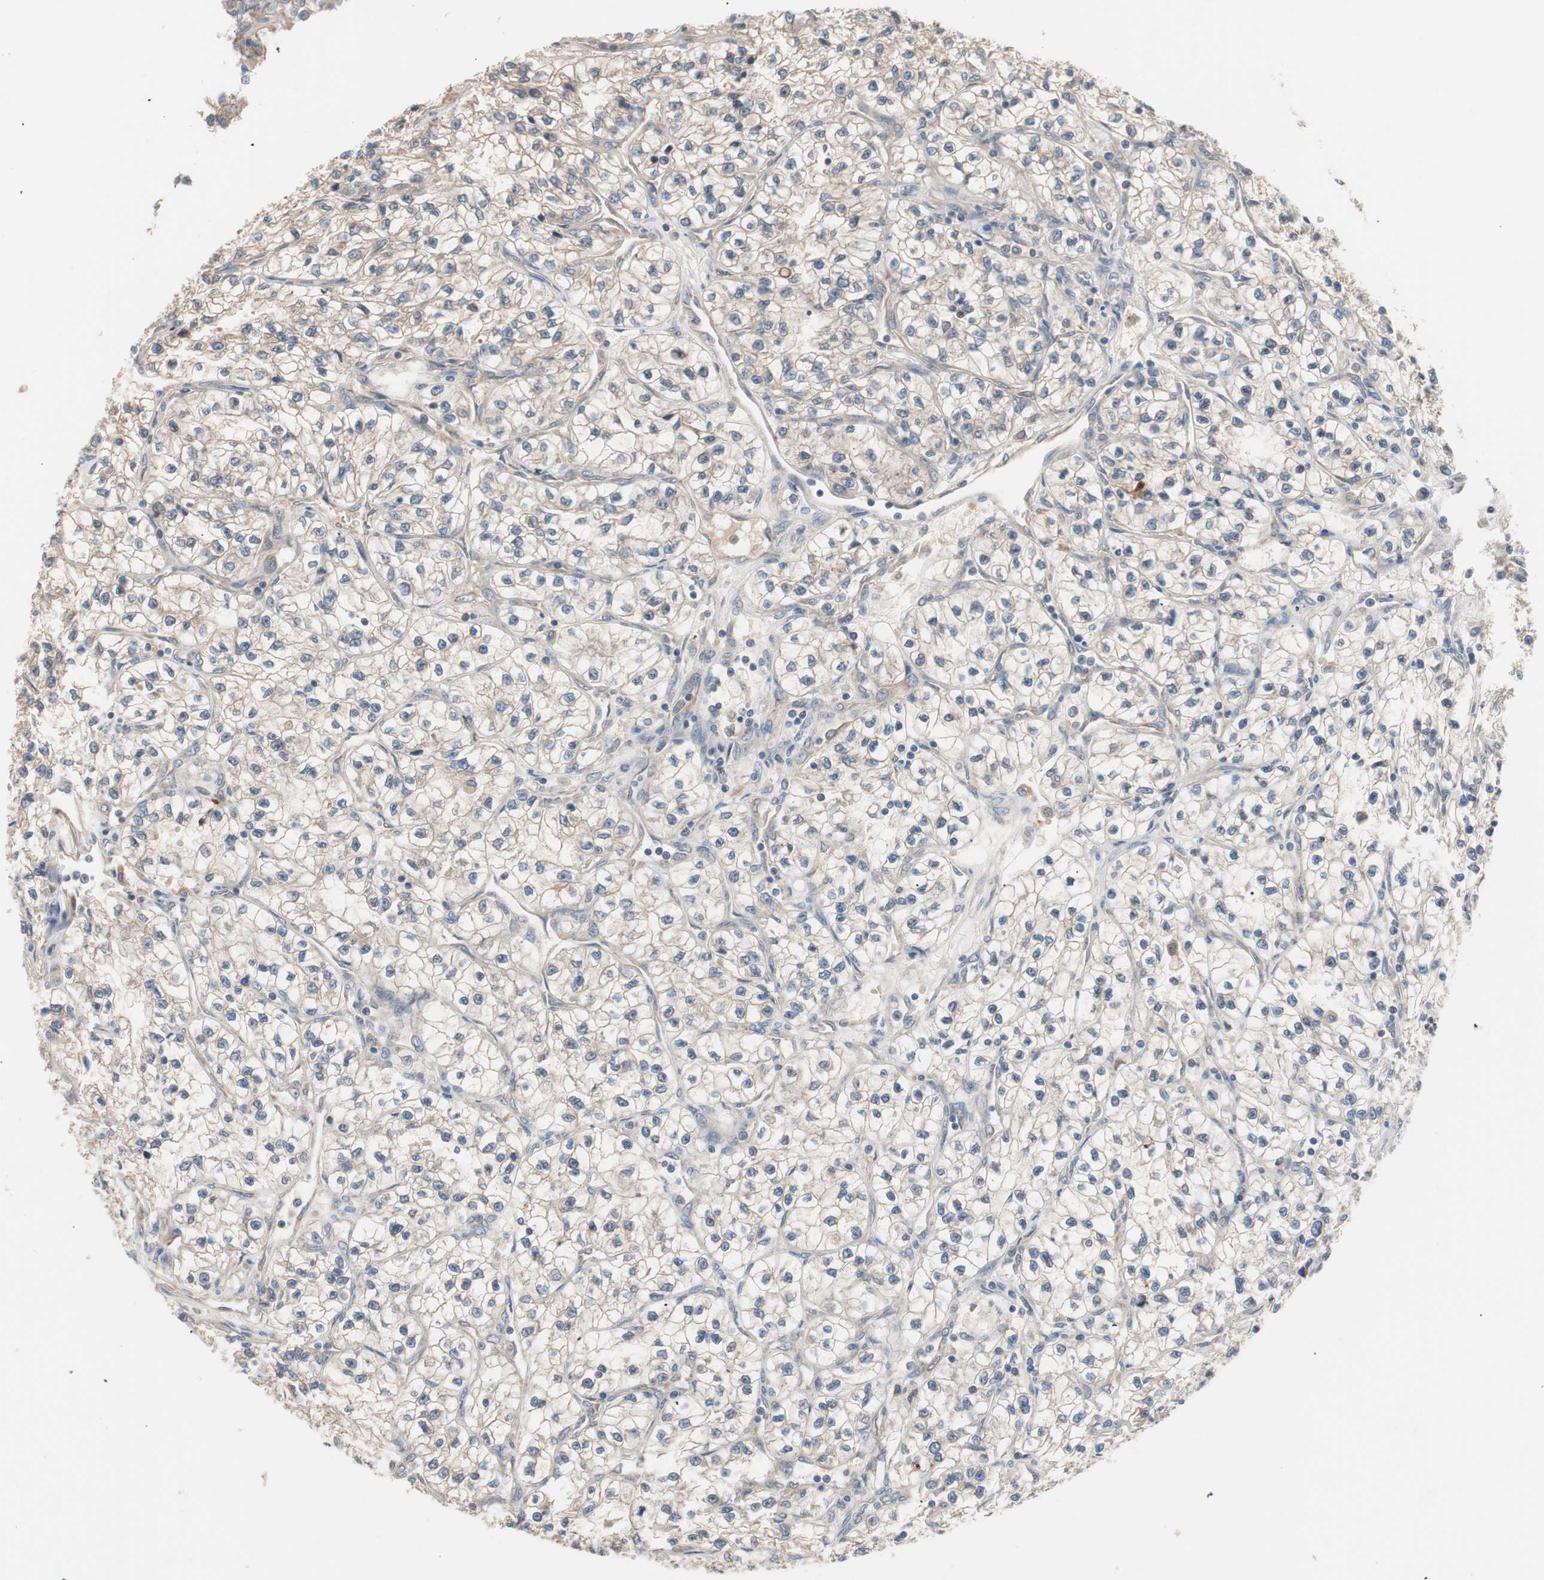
{"staining": {"intensity": "weak", "quantity": ">75%", "location": "cytoplasmic/membranous"}, "tissue": "renal cancer", "cell_type": "Tumor cells", "image_type": "cancer", "snomed": [{"axis": "morphology", "description": "Adenocarcinoma, NOS"}, {"axis": "topography", "description": "Kidney"}], "caption": "Tumor cells reveal low levels of weak cytoplasmic/membranous expression in about >75% of cells in renal cancer (adenocarcinoma). The staining is performed using DAB (3,3'-diaminobenzidine) brown chromogen to label protein expression. The nuclei are counter-stained blue using hematoxylin.", "gene": "HMBS", "patient": {"sex": "female", "age": 57}}